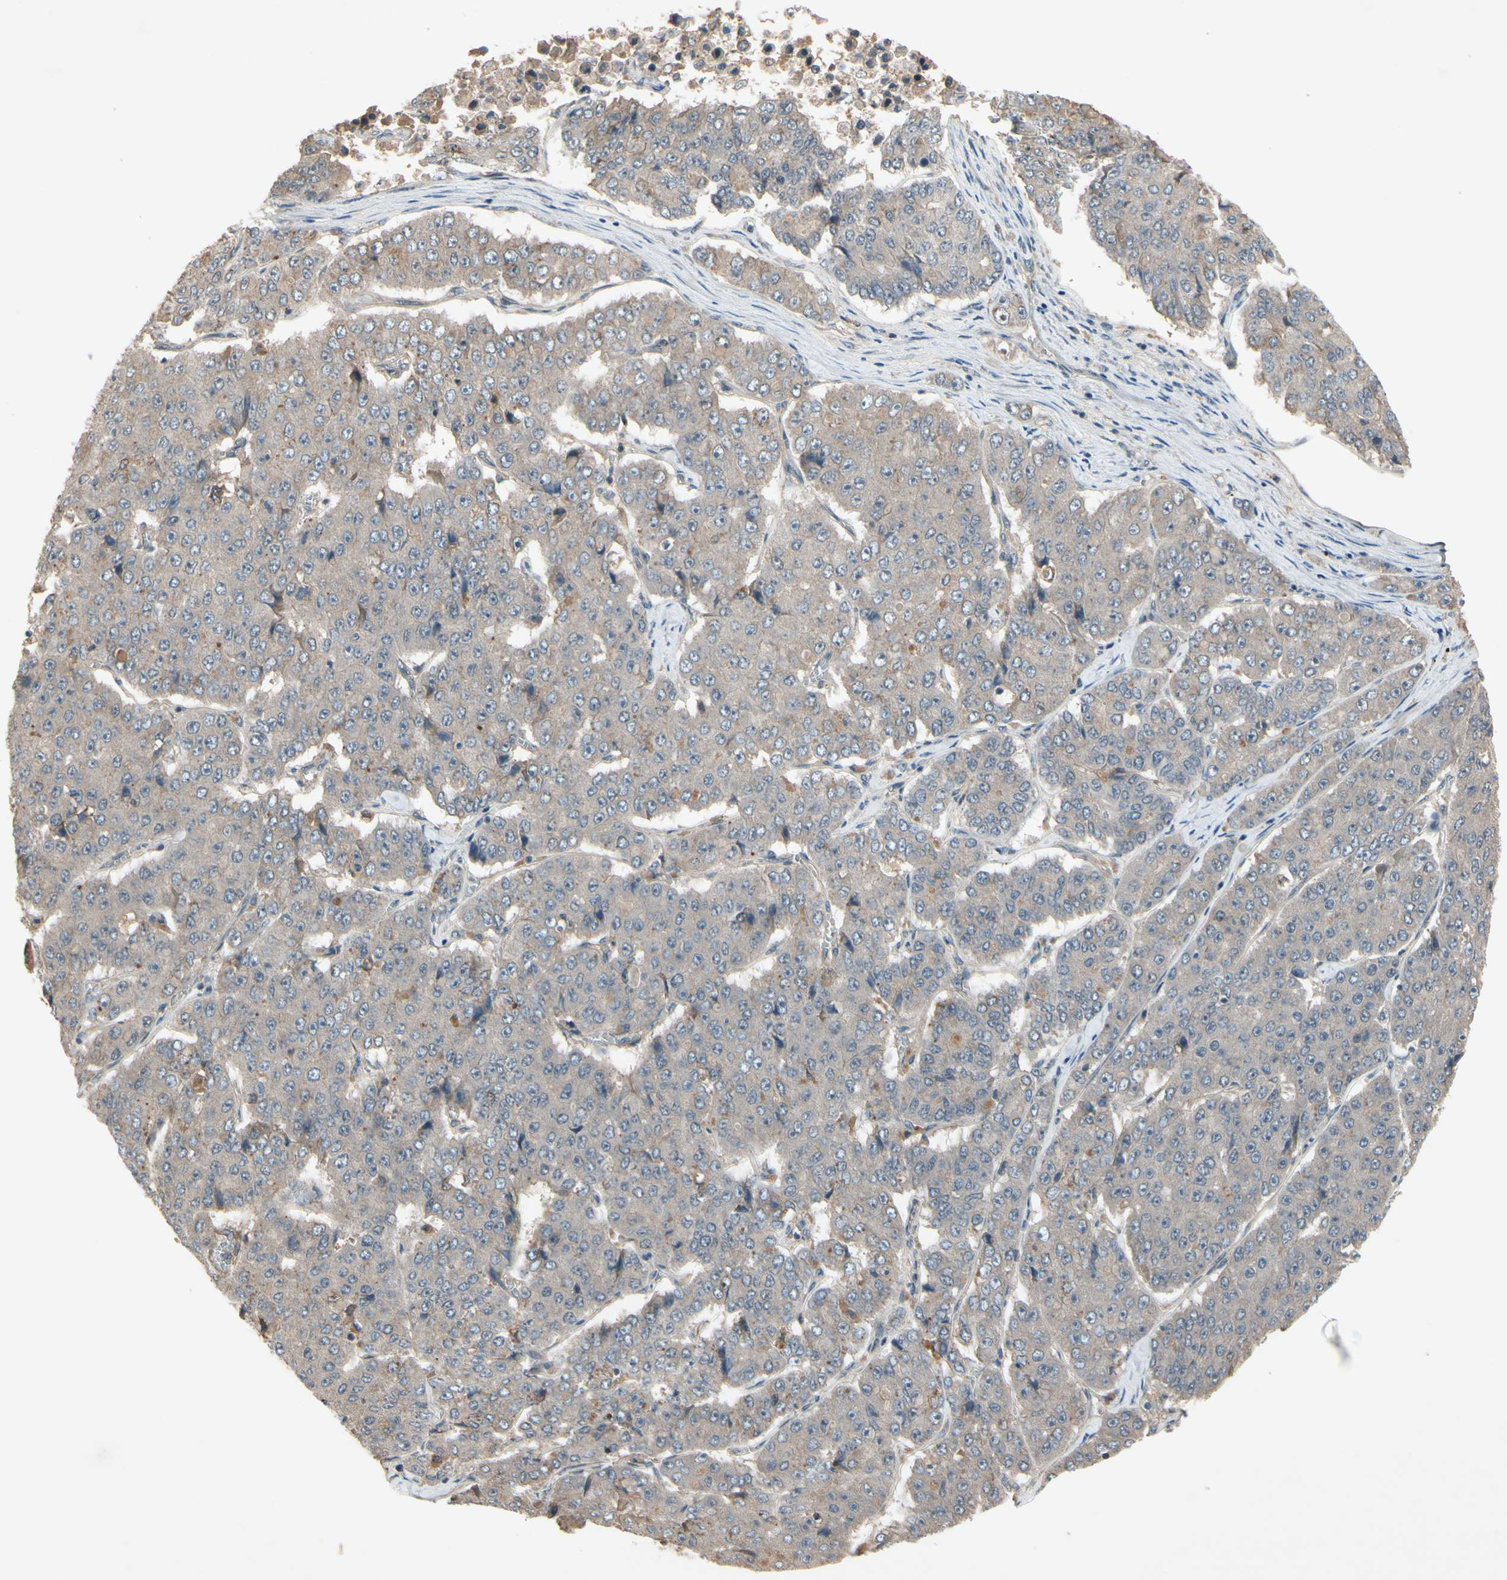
{"staining": {"intensity": "weak", "quantity": ">75%", "location": "cytoplasmic/membranous"}, "tissue": "pancreatic cancer", "cell_type": "Tumor cells", "image_type": "cancer", "snomed": [{"axis": "morphology", "description": "Adenocarcinoma, NOS"}, {"axis": "topography", "description": "Pancreas"}], "caption": "Immunohistochemistry (IHC) photomicrograph of neoplastic tissue: human pancreatic cancer (adenocarcinoma) stained using immunohistochemistry (IHC) reveals low levels of weak protein expression localized specifically in the cytoplasmic/membranous of tumor cells, appearing as a cytoplasmic/membranous brown color.", "gene": "NSF", "patient": {"sex": "male", "age": 50}}